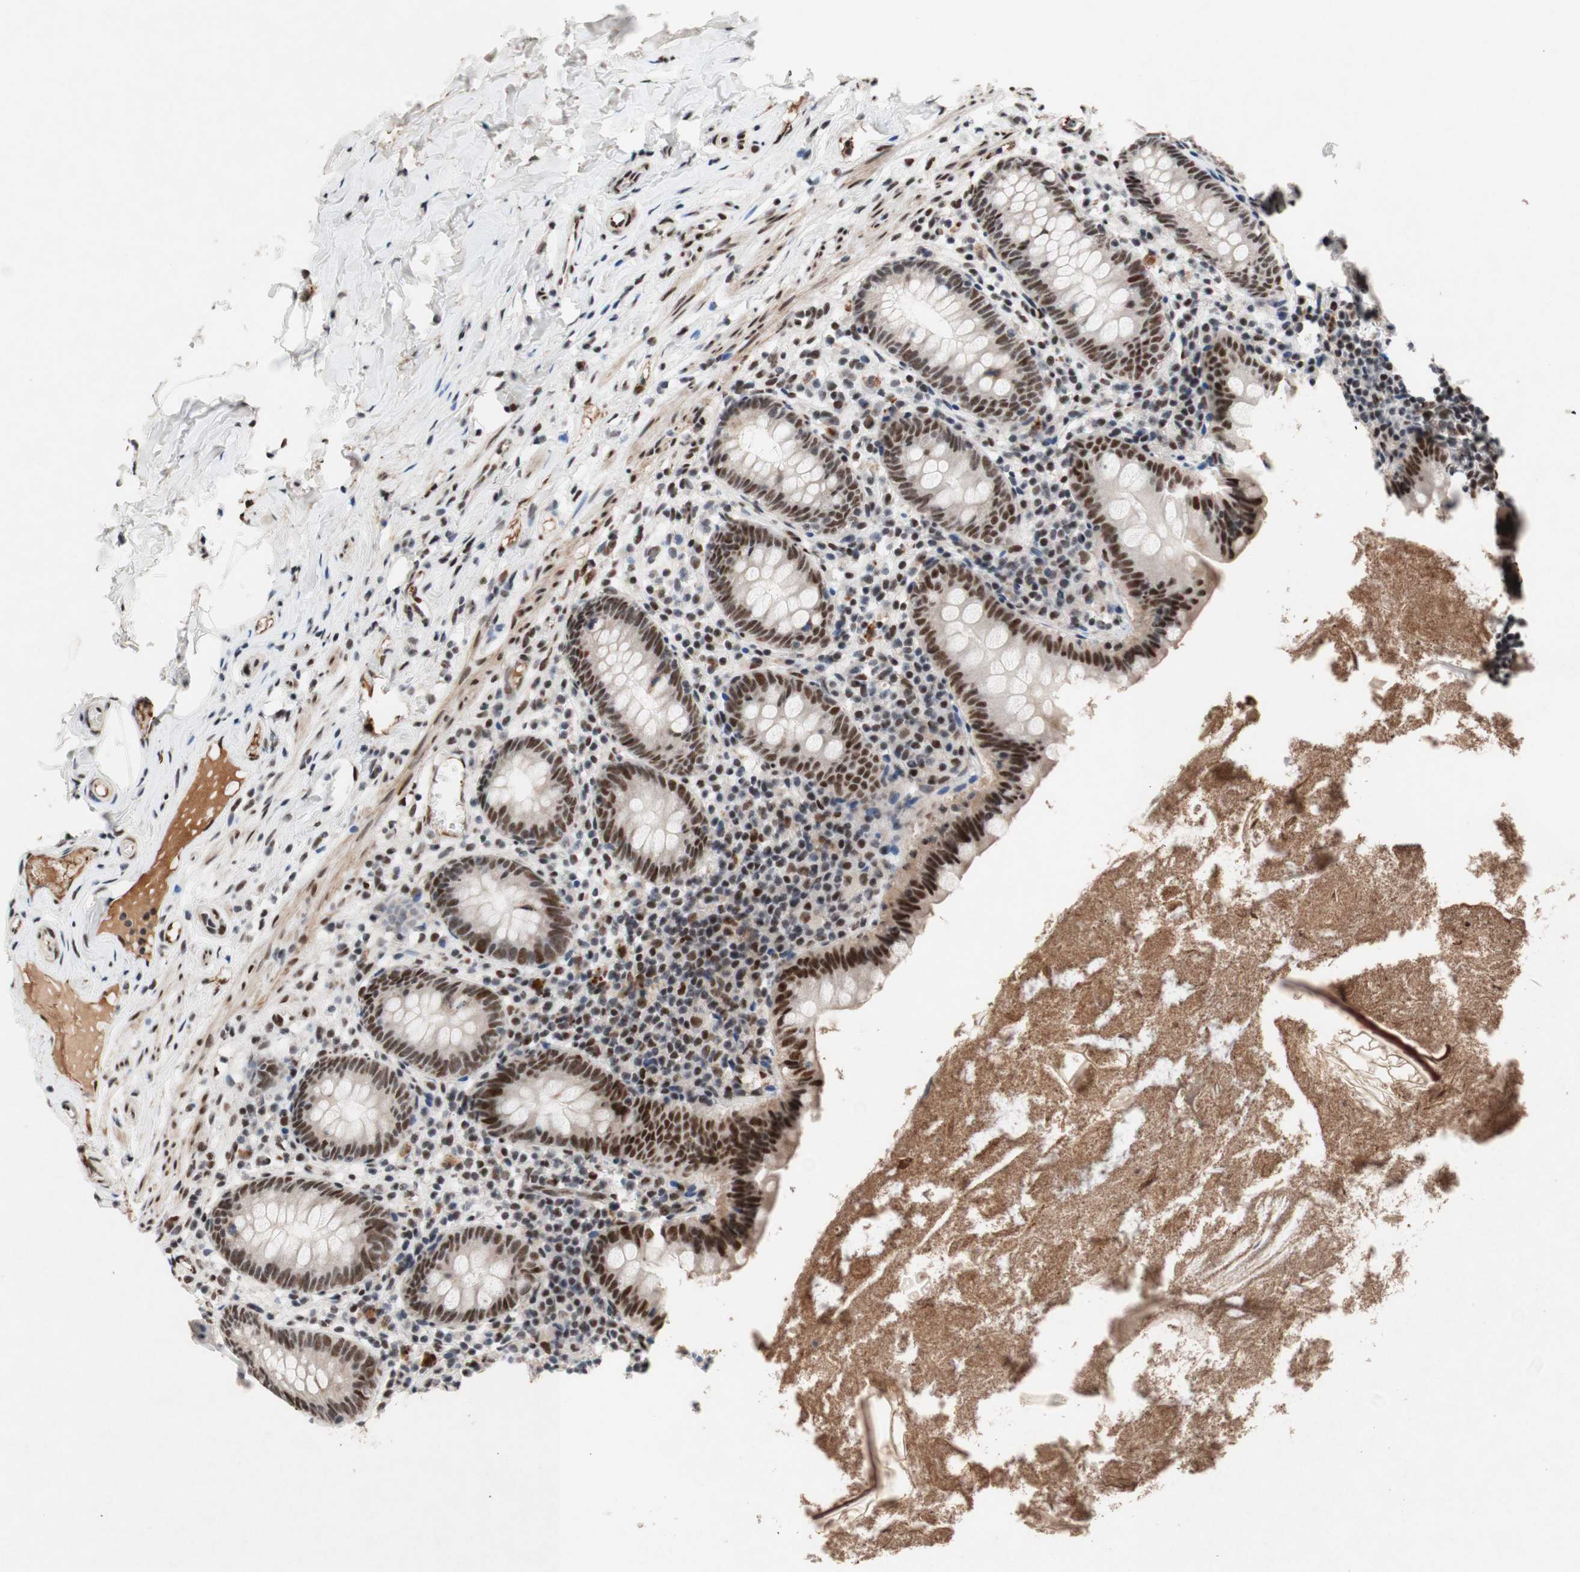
{"staining": {"intensity": "strong", "quantity": ">75%", "location": "nuclear"}, "tissue": "appendix", "cell_type": "Glandular cells", "image_type": "normal", "snomed": [{"axis": "morphology", "description": "Normal tissue, NOS"}, {"axis": "topography", "description": "Appendix"}], "caption": "Protein analysis of normal appendix exhibits strong nuclear positivity in about >75% of glandular cells.", "gene": "TLE1", "patient": {"sex": "male", "age": 52}}